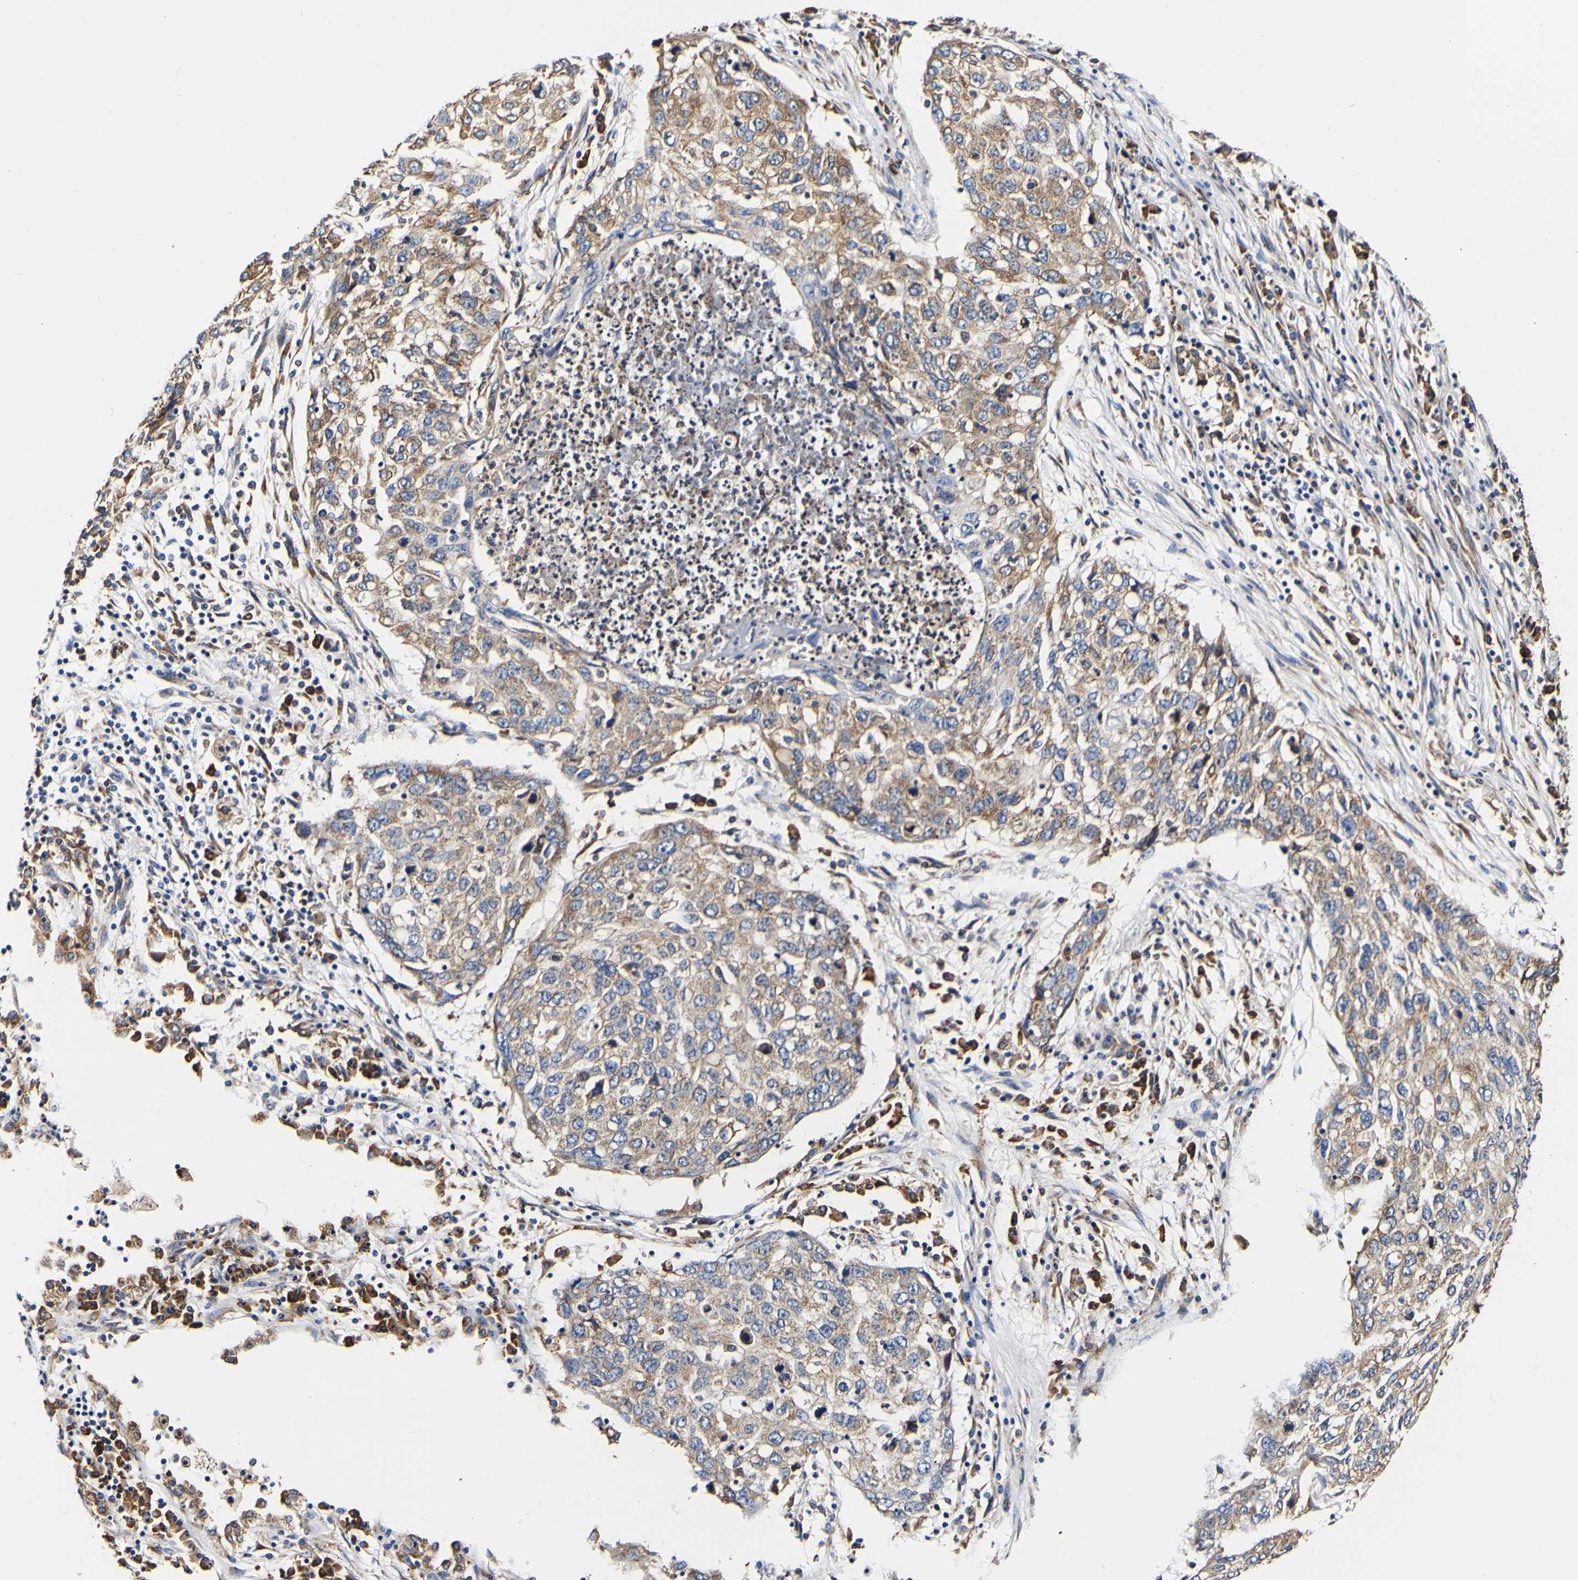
{"staining": {"intensity": "moderate", "quantity": "25%-75%", "location": "cytoplasmic/membranous"}, "tissue": "lung cancer", "cell_type": "Tumor cells", "image_type": "cancer", "snomed": [{"axis": "morphology", "description": "Squamous cell carcinoma, NOS"}, {"axis": "topography", "description": "Lung"}], "caption": "High-magnification brightfield microscopy of lung cancer stained with DAB (3,3'-diaminobenzidine) (brown) and counterstained with hematoxylin (blue). tumor cells exhibit moderate cytoplasmic/membranous positivity is appreciated in about25%-75% of cells.", "gene": "P4HB", "patient": {"sex": "female", "age": 63}}